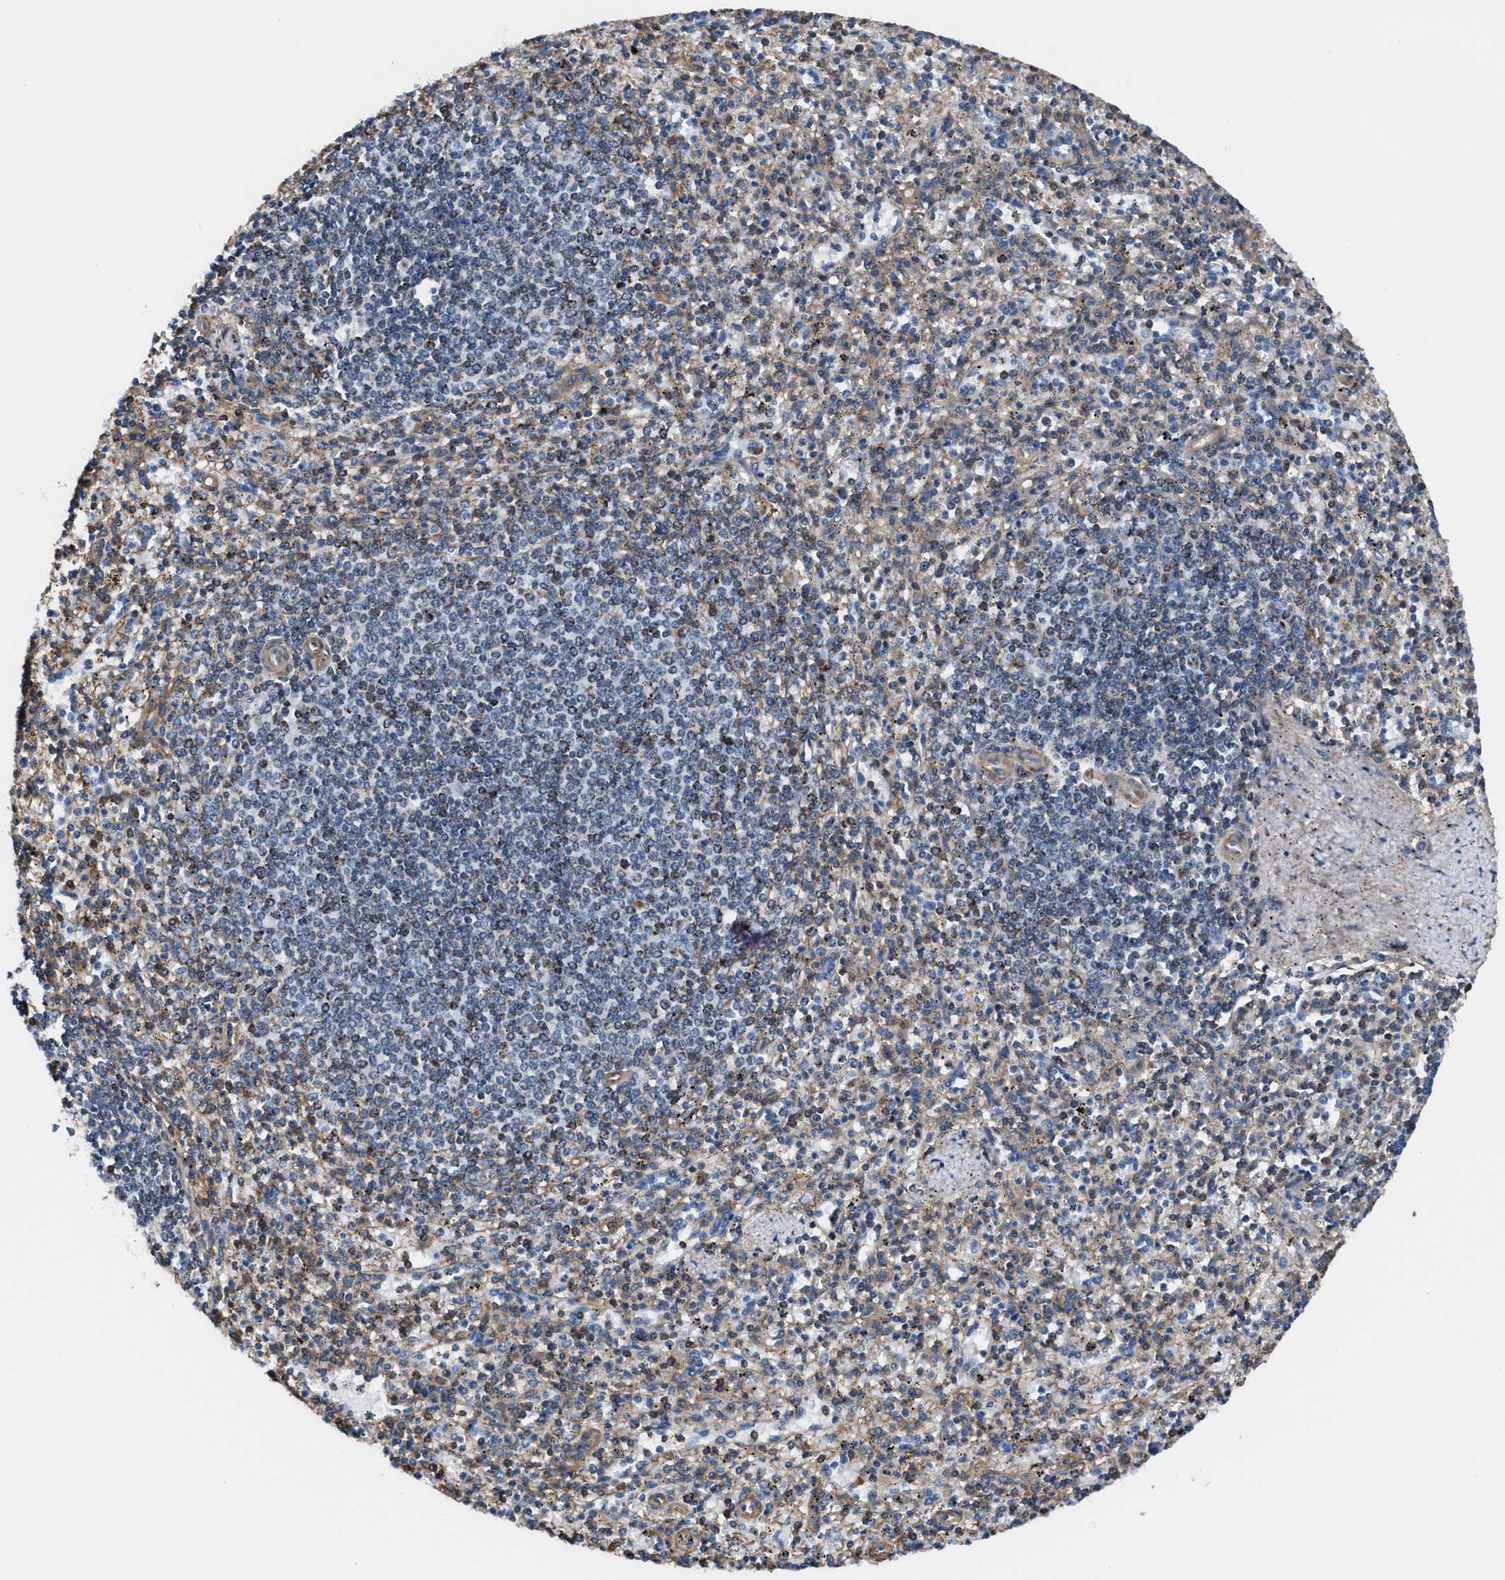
{"staining": {"intensity": "moderate", "quantity": "<25%", "location": "cytoplasmic/membranous"}, "tissue": "spleen", "cell_type": "Cells in red pulp", "image_type": "normal", "snomed": [{"axis": "morphology", "description": "Normal tissue, NOS"}, {"axis": "topography", "description": "Spleen"}], "caption": "Moderate cytoplasmic/membranous expression for a protein is appreciated in about <25% of cells in red pulp of unremarkable spleen using immunohistochemistry.", "gene": "NKTR", "patient": {"sex": "male", "age": 72}}